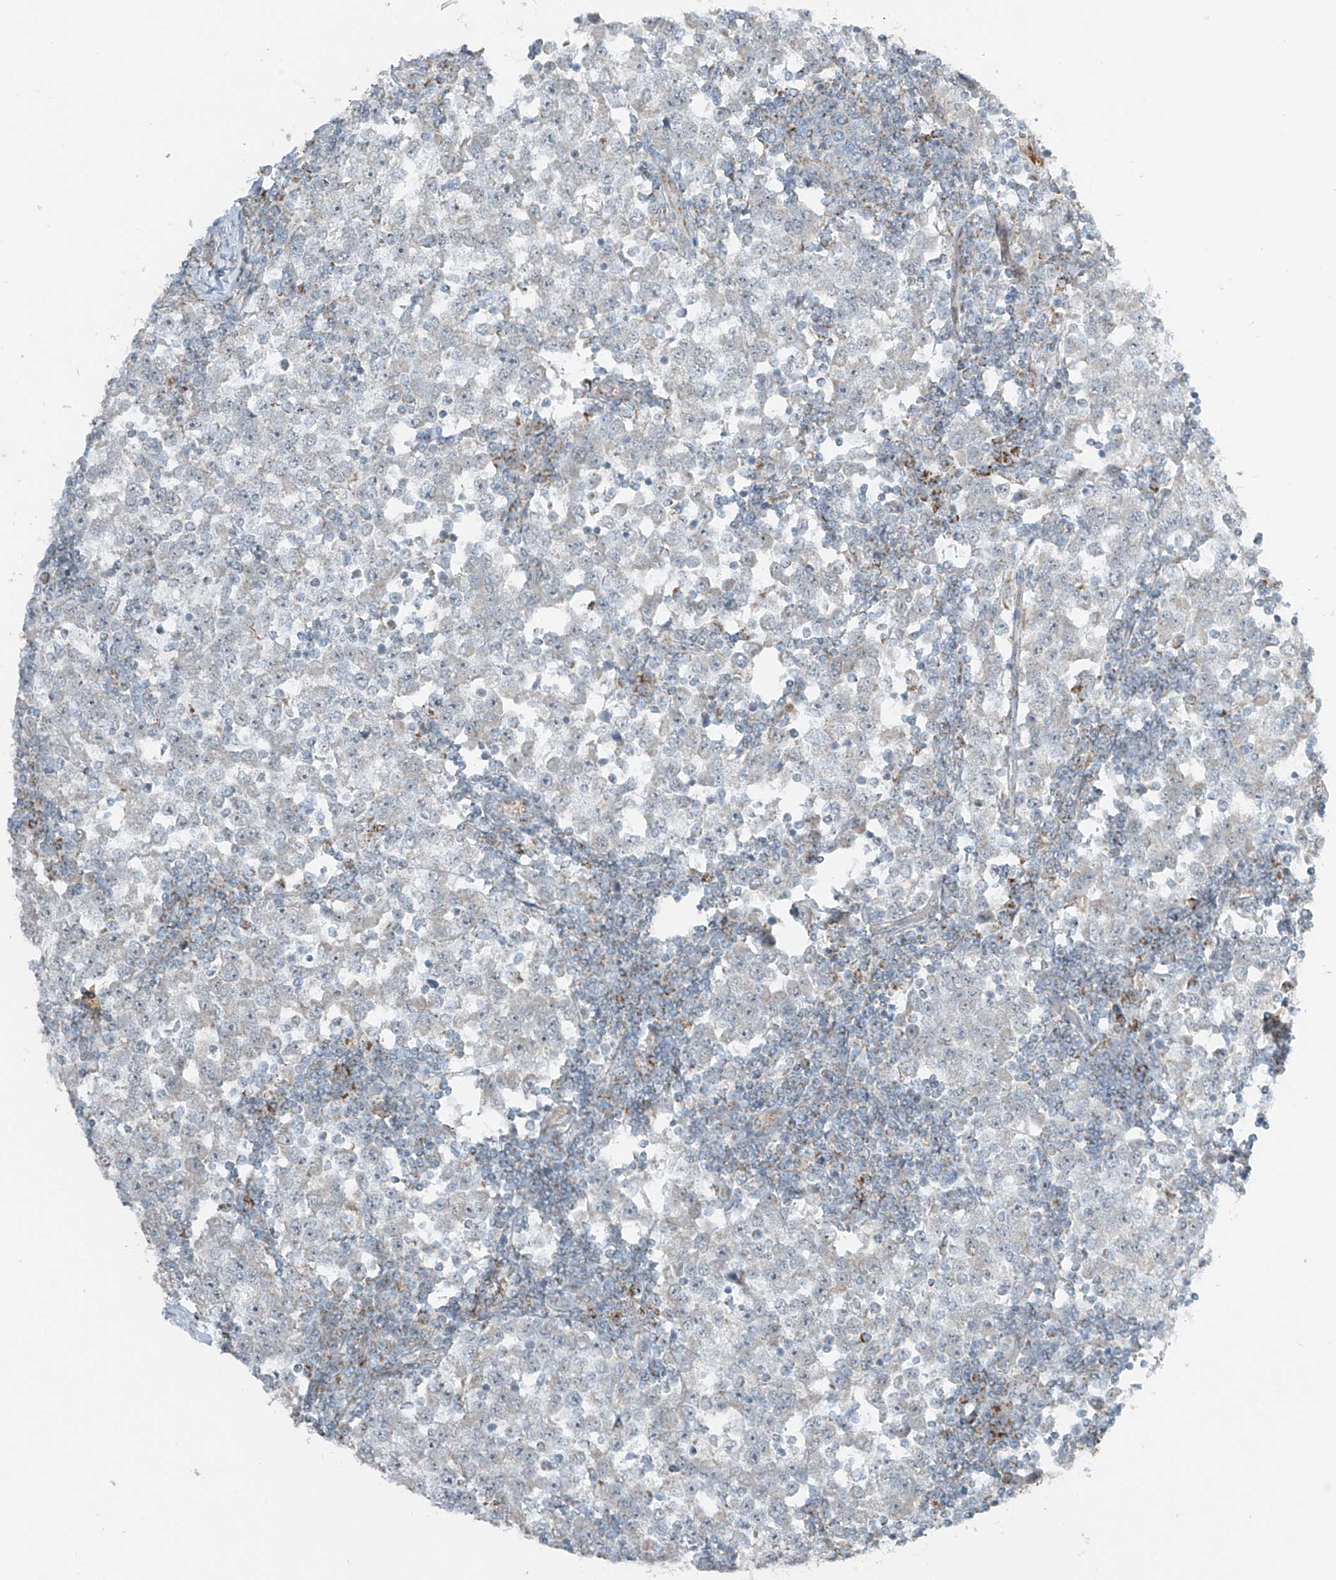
{"staining": {"intensity": "negative", "quantity": "none", "location": "none"}, "tissue": "testis cancer", "cell_type": "Tumor cells", "image_type": "cancer", "snomed": [{"axis": "morphology", "description": "Seminoma, NOS"}, {"axis": "topography", "description": "Testis"}], "caption": "There is no significant staining in tumor cells of seminoma (testis). (DAB immunohistochemistry, high magnification).", "gene": "SMDT1", "patient": {"sex": "male", "age": 65}}